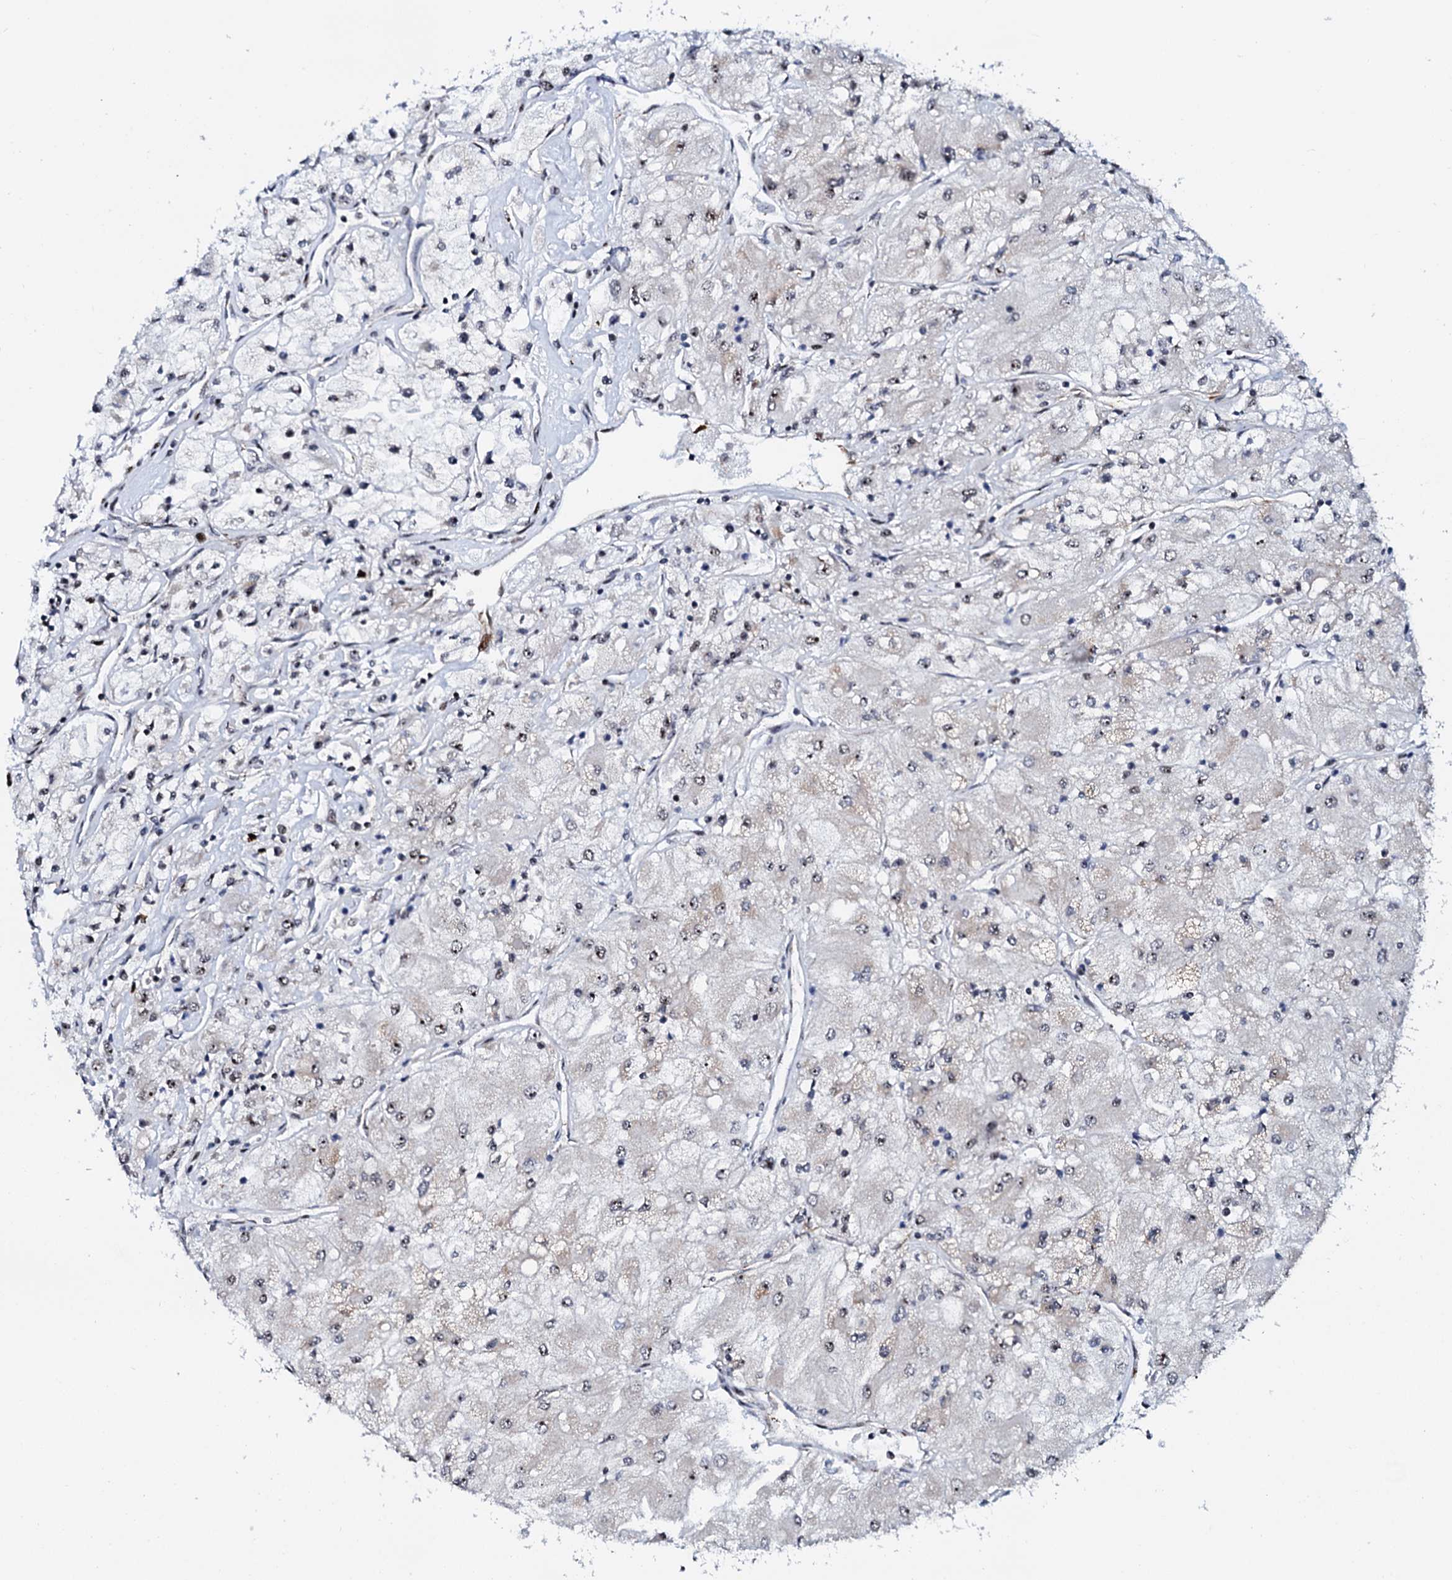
{"staining": {"intensity": "weak", "quantity": "<25%", "location": "nuclear"}, "tissue": "renal cancer", "cell_type": "Tumor cells", "image_type": "cancer", "snomed": [{"axis": "morphology", "description": "Adenocarcinoma, NOS"}, {"axis": "topography", "description": "Kidney"}], "caption": "This is a image of immunohistochemistry staining of renal adenocarcinoma, which shows no positivity in tumor cells.", "gene": "NEUROG3", "patient": {"sex": "male", "age": 80}}